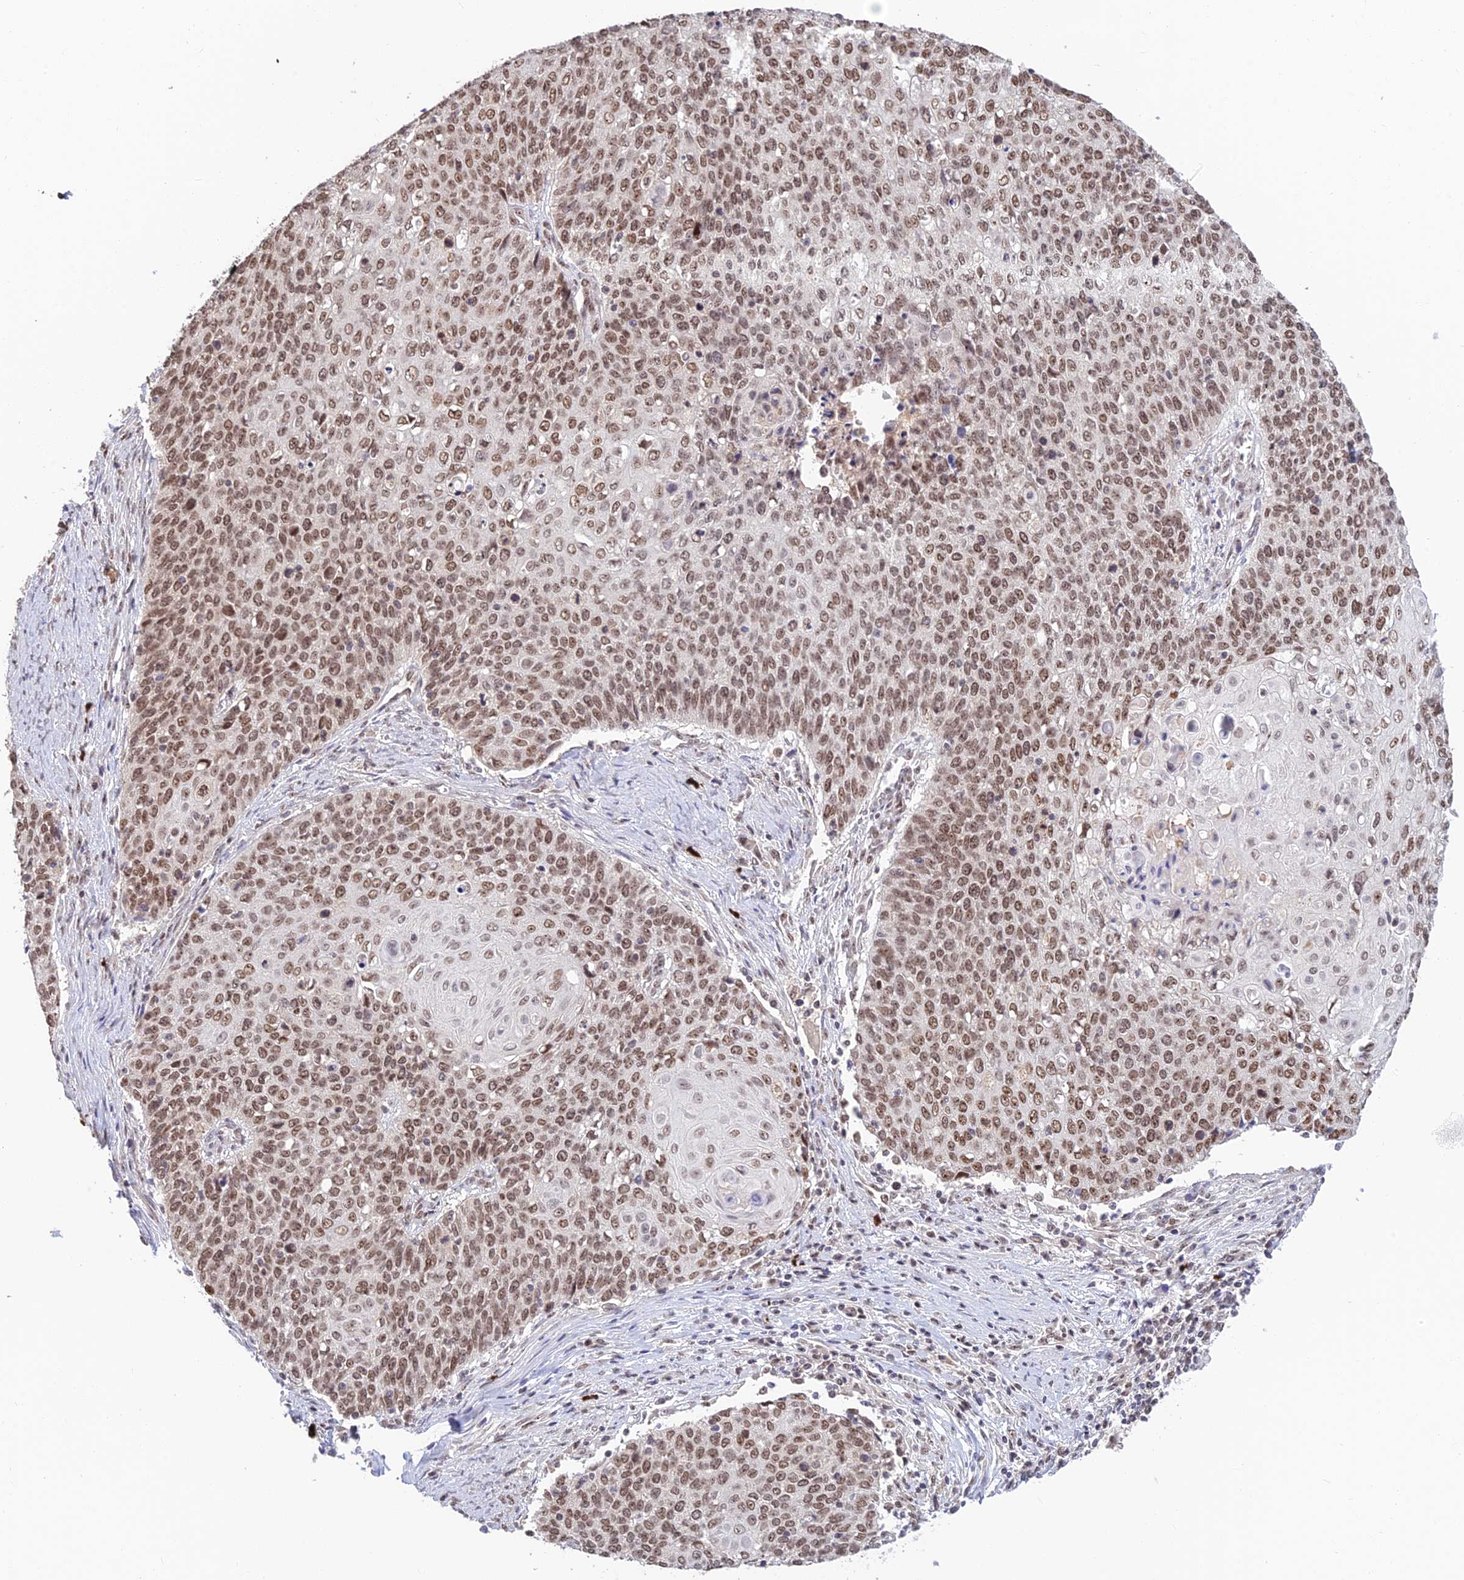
{"staining": {"intensity": "moderate", "quantity": ">75%", "location": "nuclear"}, "tissue": "cervical cancer", "cell_type": "Tumor cells", "image_type": "cancer", "snomed": [{"axis": "morphology", "description": "Squamous cell carcinoma, NOS"}, {"axis": "topography", "description": "Cervix"}], "caption": "Squamous cell carcinoma (cervical) stained for a protein shows moderate nuclear positivity in tumor cells.", "gene": "POLR1G", "patient": {"sex": "female", "age": 39}}